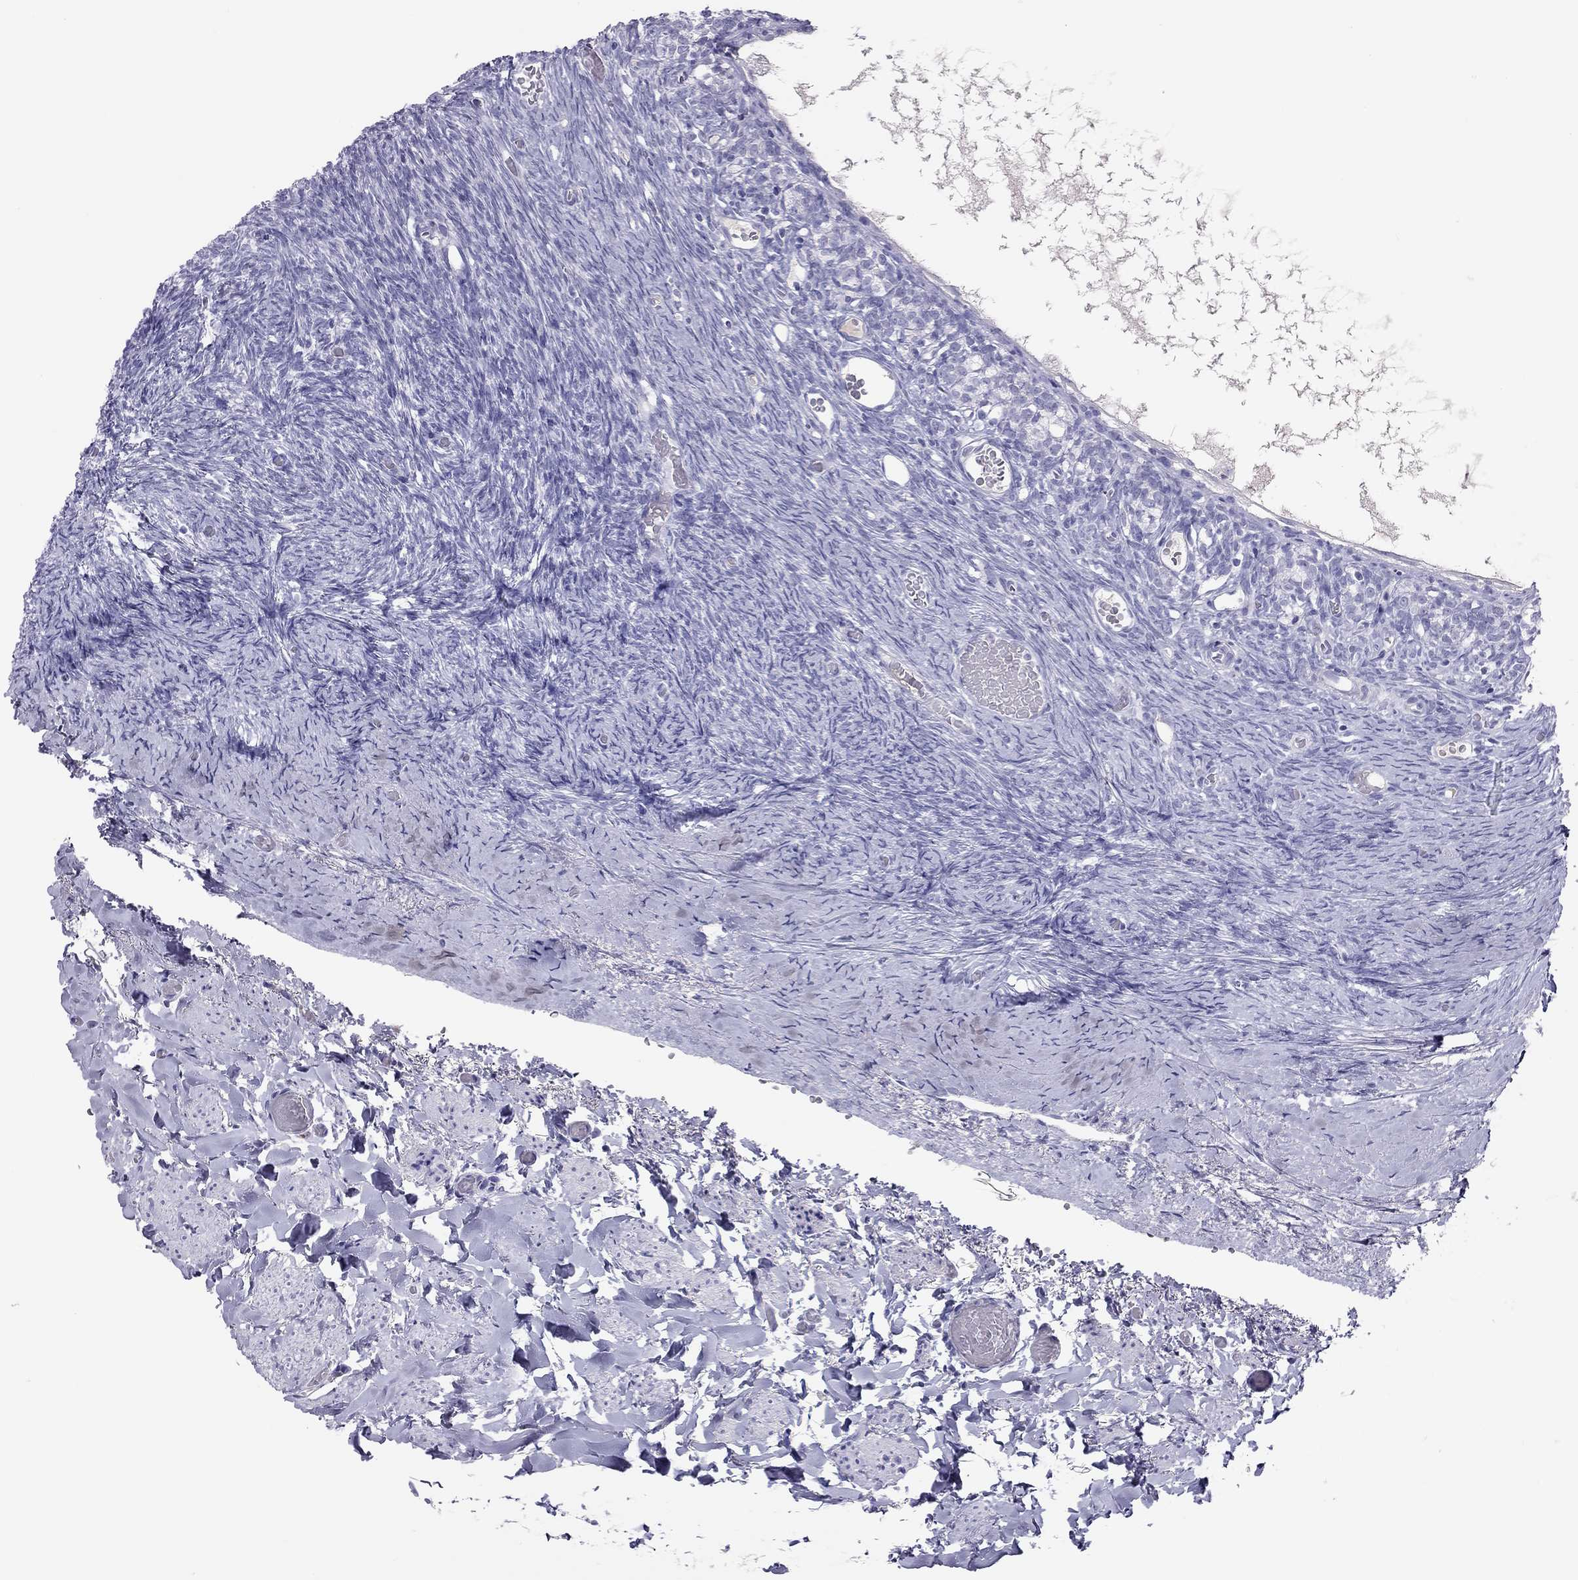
{"staining": {"intensity": "negative", "quantity": "none", "location": "none"}, "tissue": "ovary", "cell_type": "Follicle cells", "image_type": "normal", "snomed": [{"axis": "morphology", "description": "Normal tissue, NOS"}, {"axis": "topography", "description": "Ovary"}], "caption": "High magnification brightfield microscopy of benign ovary stained with DAB (3,3'-diaminobenzidine) (brown) and counterstained with hematoxylin (blue): follicle cells show no significant positivity.", "gene": "KLRG1", "patient": {"sex": "female", "age": 39}}